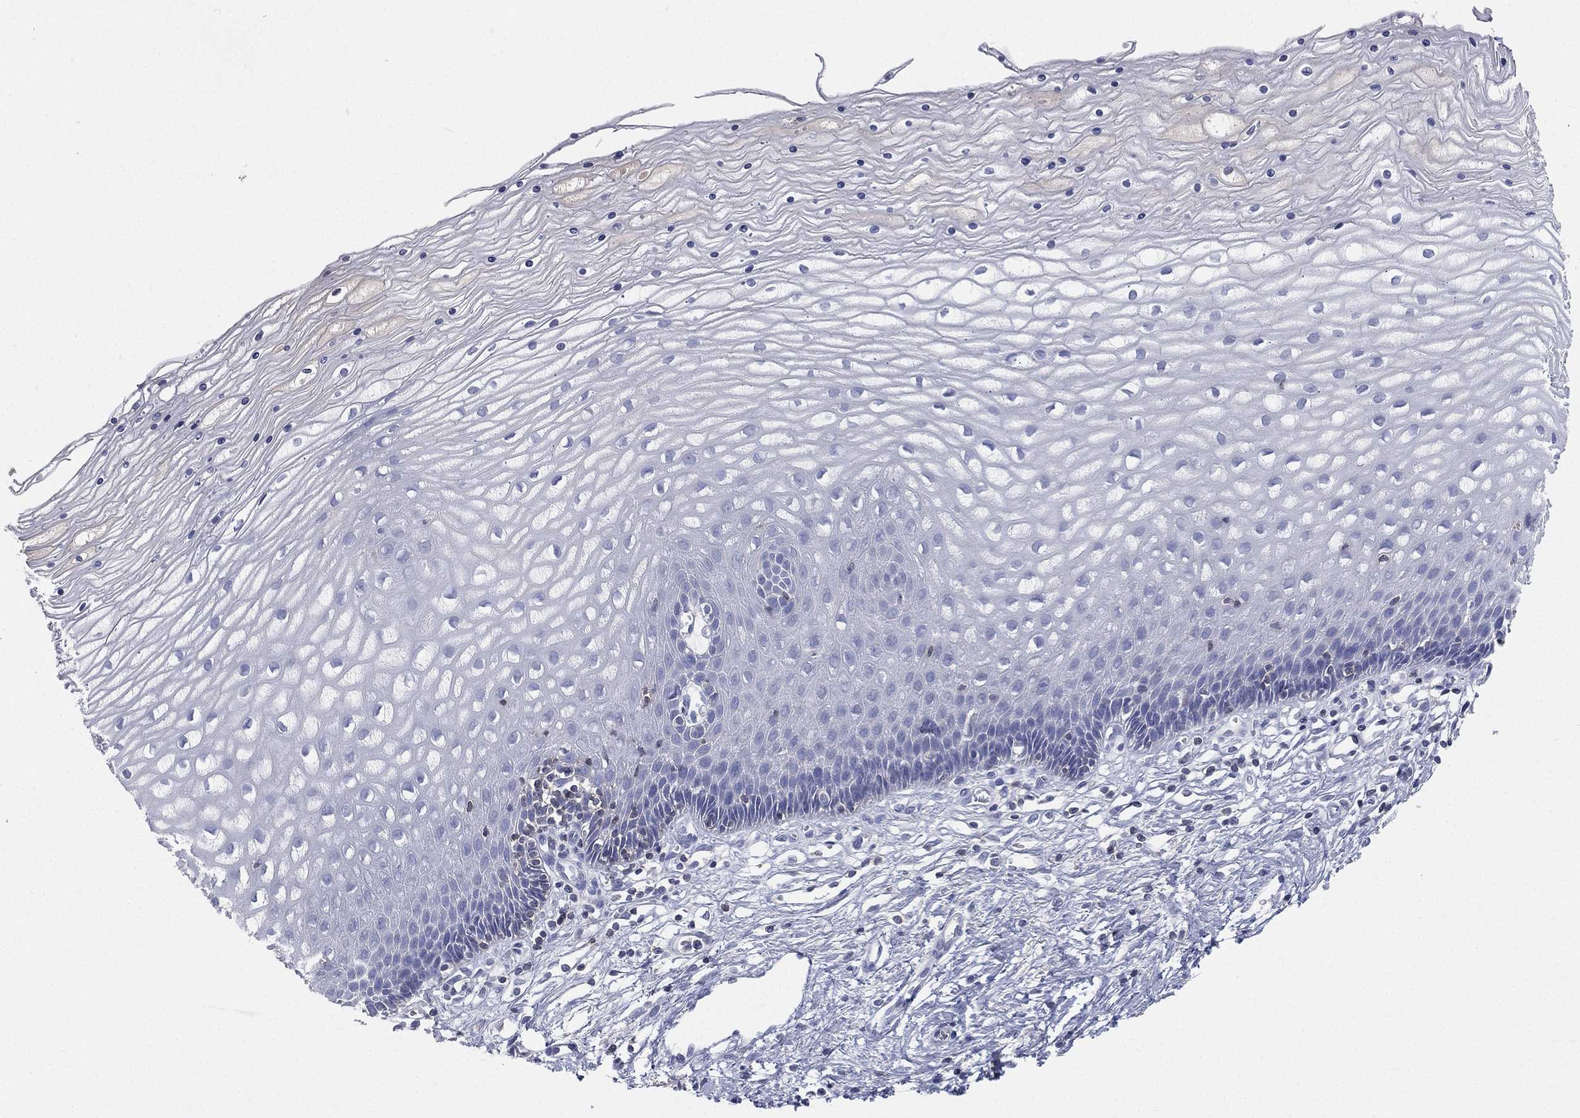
{"staining": {"intensity": "negative", "quantity": "none", "location": "none"}, "tissue": "cervix", "cell_type": "Glandular cells", "image_type": "normal", "snomed": [{"axis": "morphology", "description": "Normal tissue, NOS"}, {"axis": "topography", "description": "Cervix"}], "caption": "Immunohistochemical staining of benign cervix shows no significant expression in glandular cells. The staining is performed using DAB (3,3'-diaminobenzidine) brown chromogen with nuclei counter-stained in using hematoxylin.", "gene": "CD3D", "patient": {"sex": "female", "age": 35}}